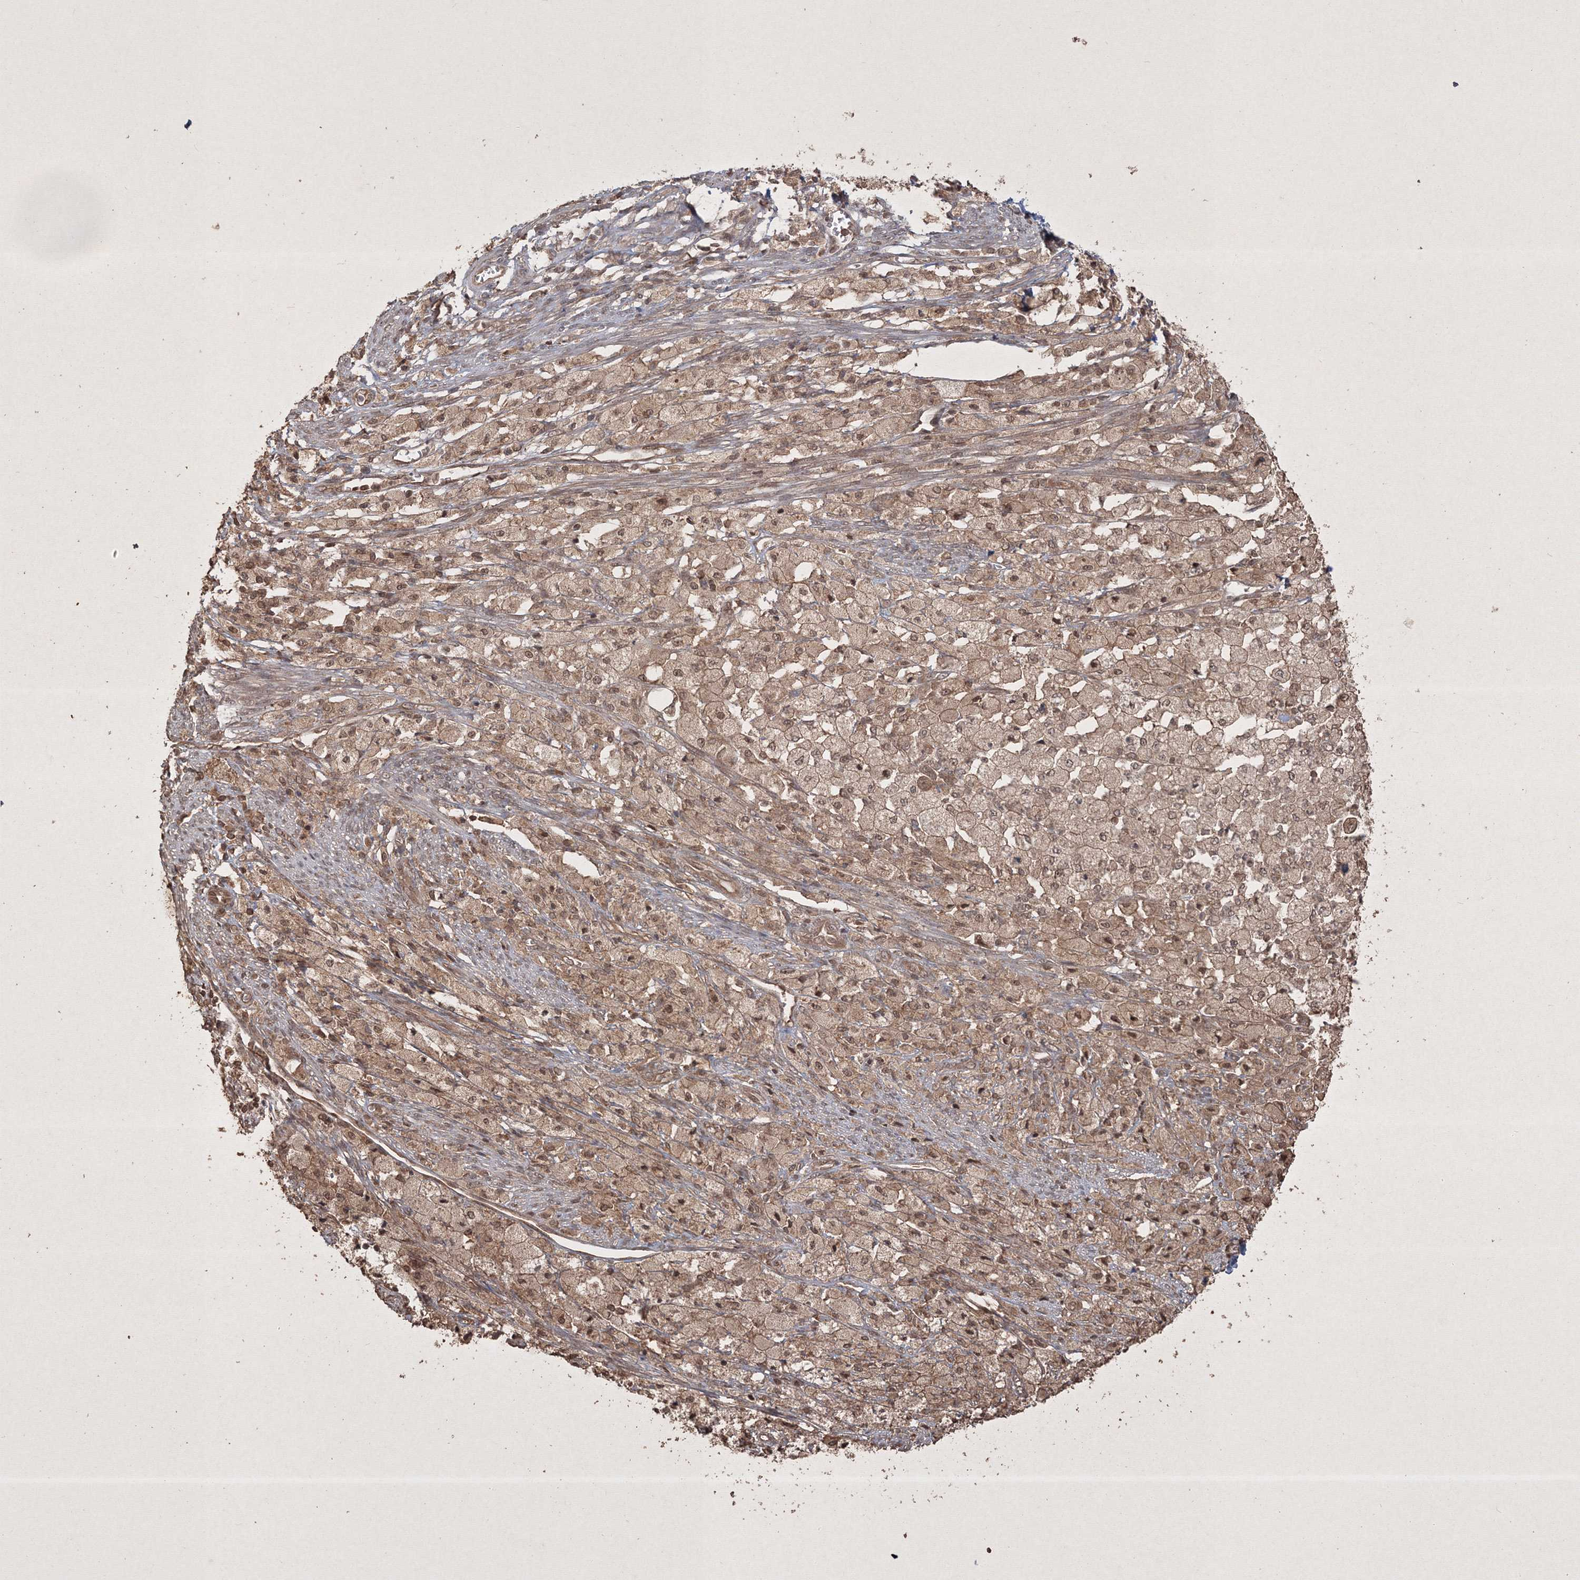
{"staining": {"intensity": "moderate", "quantity": ">75%", "location": "cytoplasmic/membranous,nuclear"}, "tissue": "cervical cancer", "cell_type": "Tumor cells", "image_type": "cancer", "snomed": [{"axis": "morphology", "description": "Normal tissue, NOS"}, {"axis": "morphology", "description": "Adenocarcinoma, NOS"}, {"axis": "topography", "description": "Cervix"}, {"axis": "topography", "description": "Endometrium"}], "caption": "Protein expression analysis of human adenocarcinoma (cervical) reveals moderate cytoplasmic/membranous and nuclear expression in approximately >75% of tumor cells. (DAB (3,3'-diaminobenzidine) IHC, brown staining for protein, blue staining for nuclei).", "gene": "PELI3", "patient": {"sex": "female", "age": 86}}